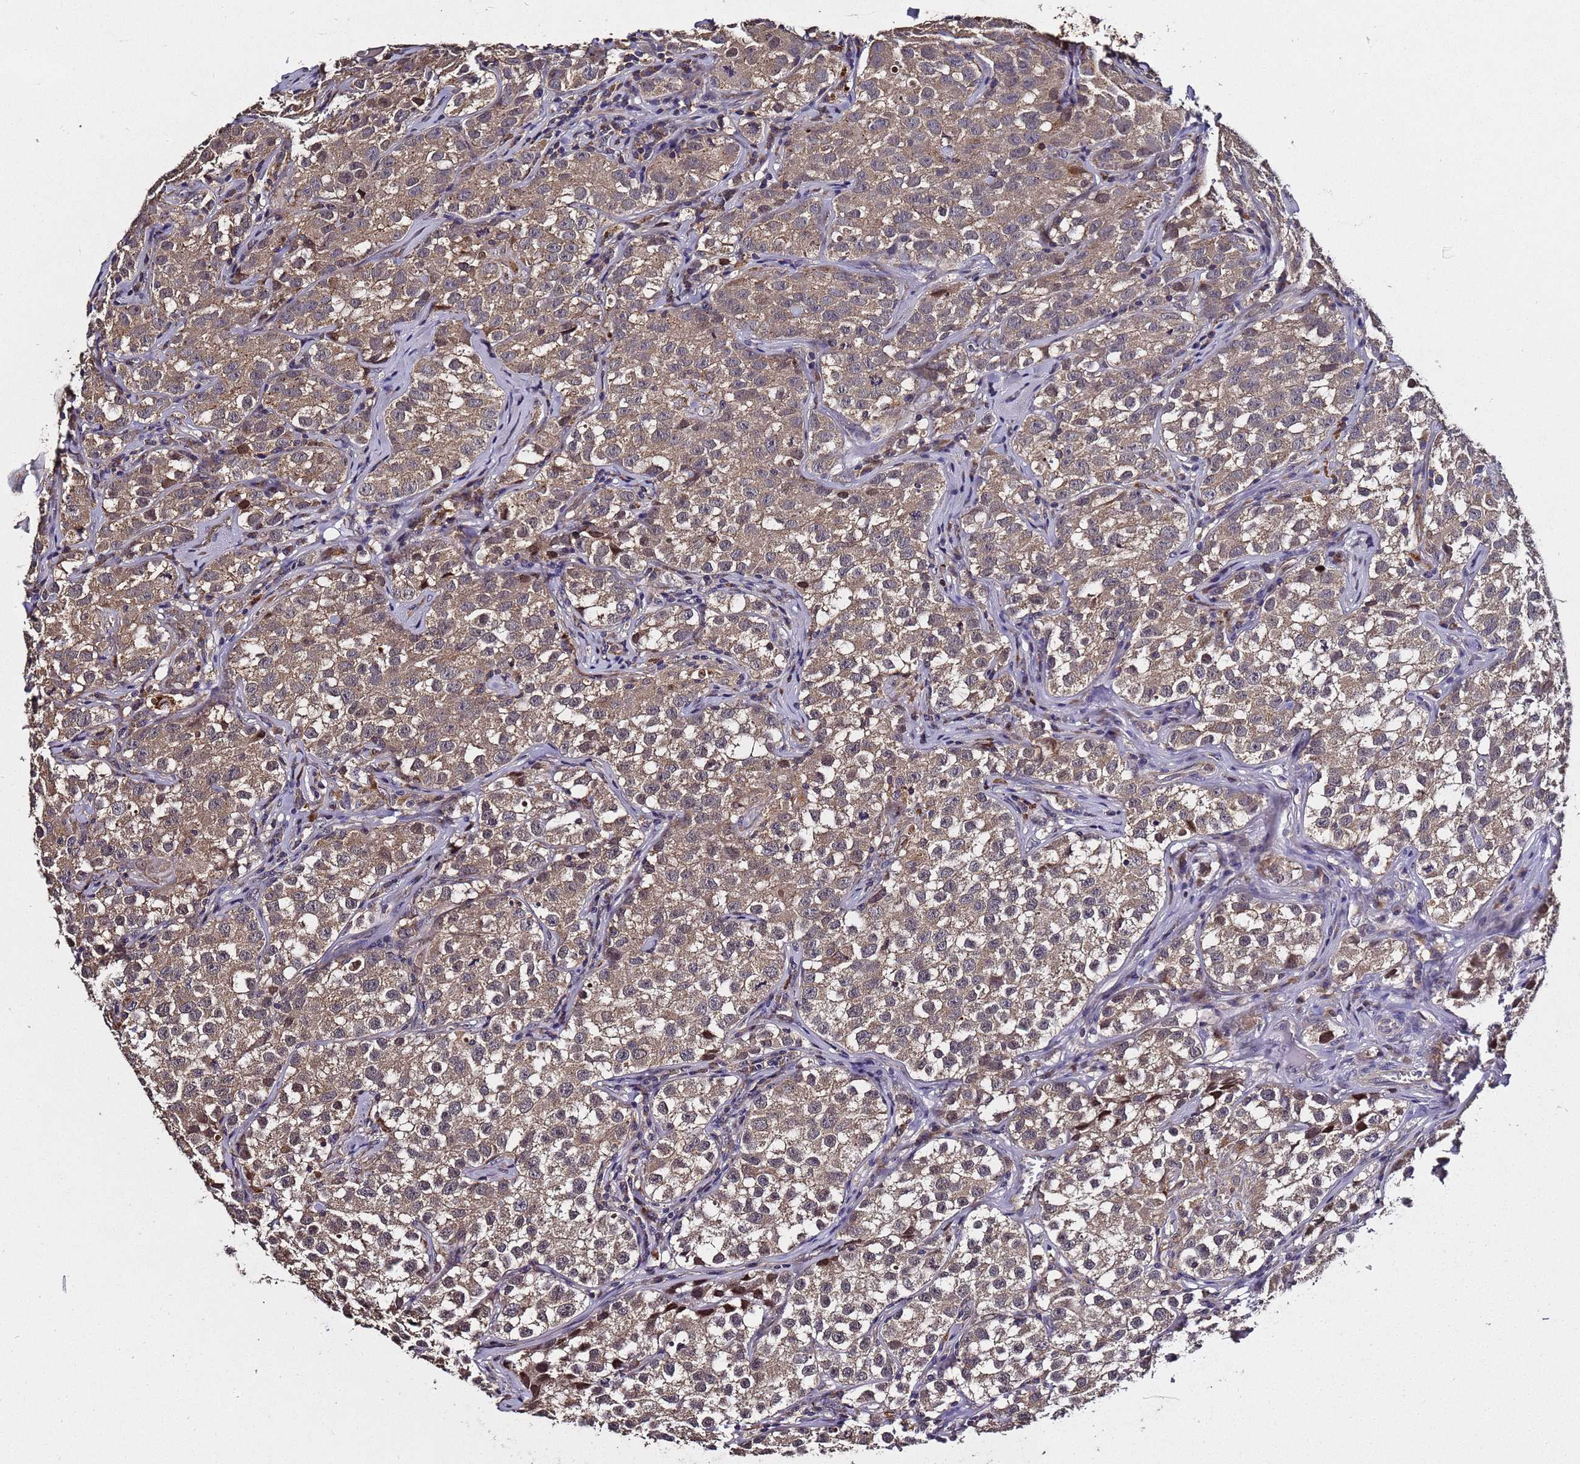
{"staining": {"intensity": "weak", "quantity": ">75%", "location": "cytoplasmic/membranous"}, "tissue": "testis cancer", "cell_type": "Tumor cells", "image_type": "cancer", "snomed": [{"axis": "morphology", "description": "Seminoma, NOS"}, {"axis": "morphology", "description": "Carcinoma, Embryonal, NOS"}, {"axis": "topography", "description": "Testis"}], "caption": "This is a micrograph of immunohistochemistry staining of testis seminoma, which shows weak expression in the cytoplasmic/membranous of tumor cells.", "gene": "LGI4", "patient": {"sex": "male", "age": 43}}